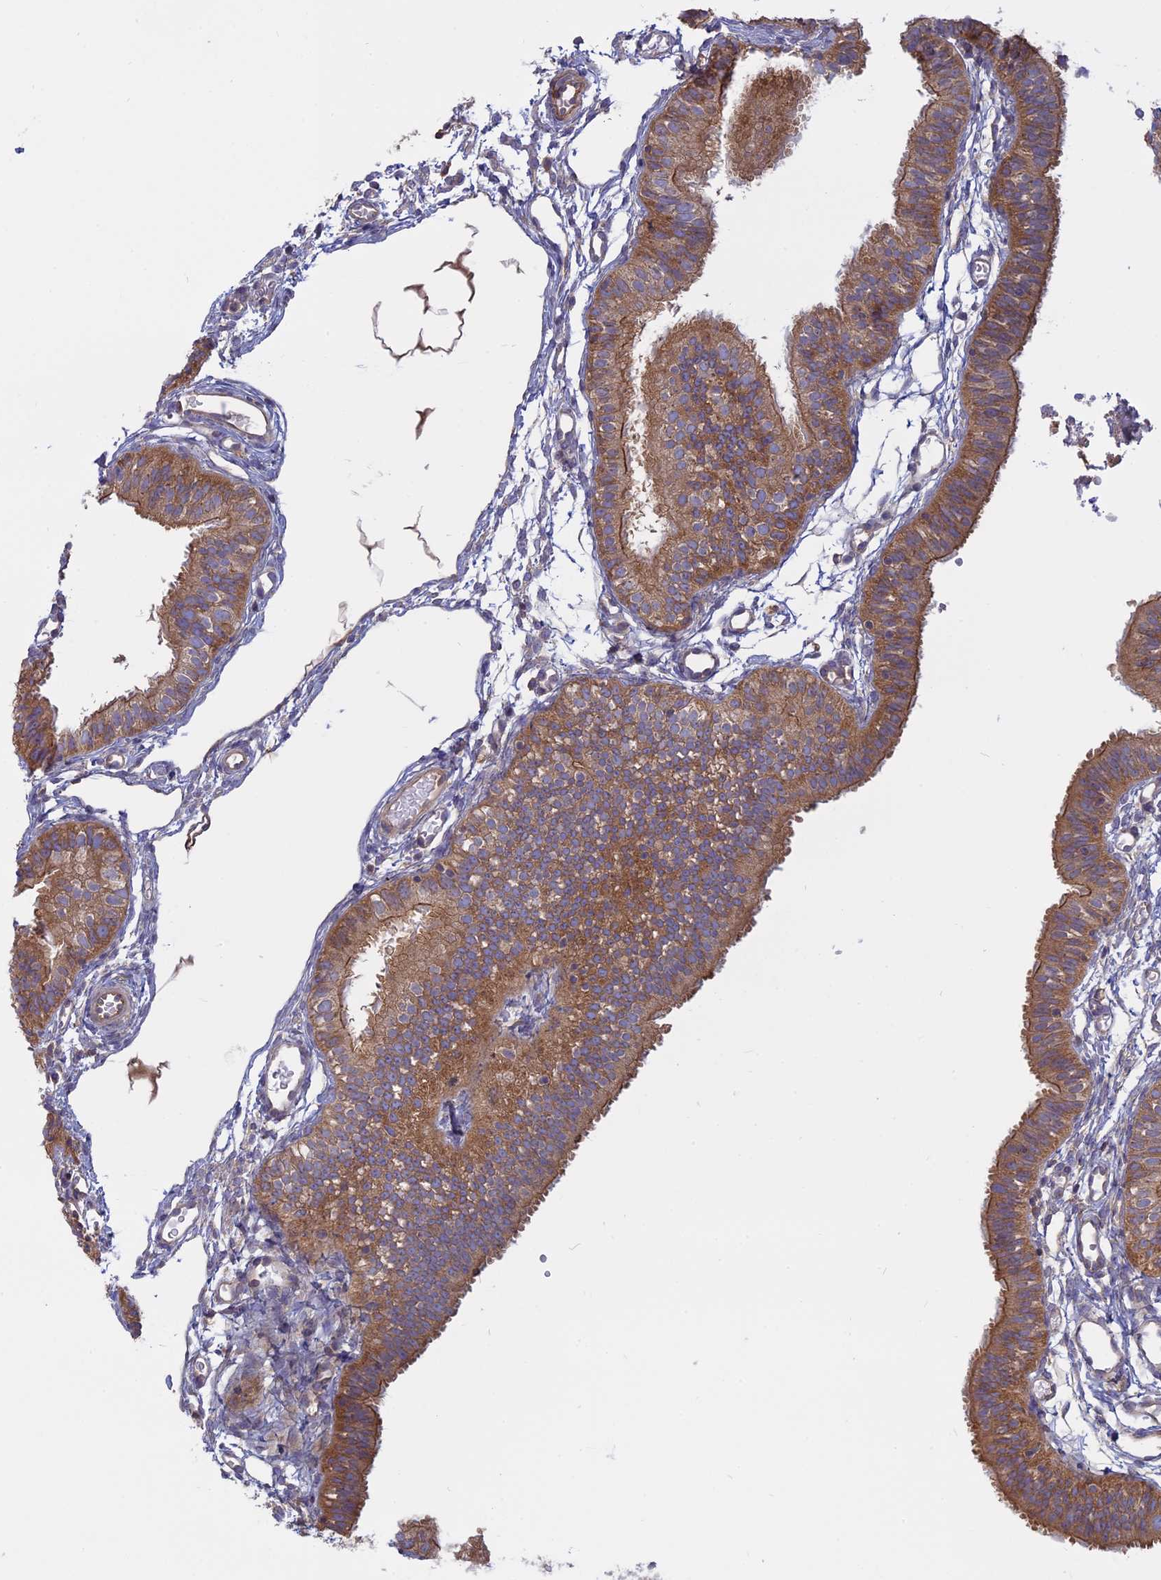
{"staining": {"intensity": "moderate", "quantity": ">75%", "location": "cytoplasmic/membranous"}, "tissue": "fallopian tube", "cell_type": "Glandular cells", "image_type": "normal", "snomed": [{"axis": "morphology", "description": "Normal tissue, NOS"}, {"axis": "topography", "description": "Fallopian tube"}], "caption": "Glandular cells exhibit medium levels of moderate cytoplasmic/membranous positivity in about >75% of cells in benign fallopian tube.", "gene": "TMEM208", "patient": {"sex": "female", "age": 35}}